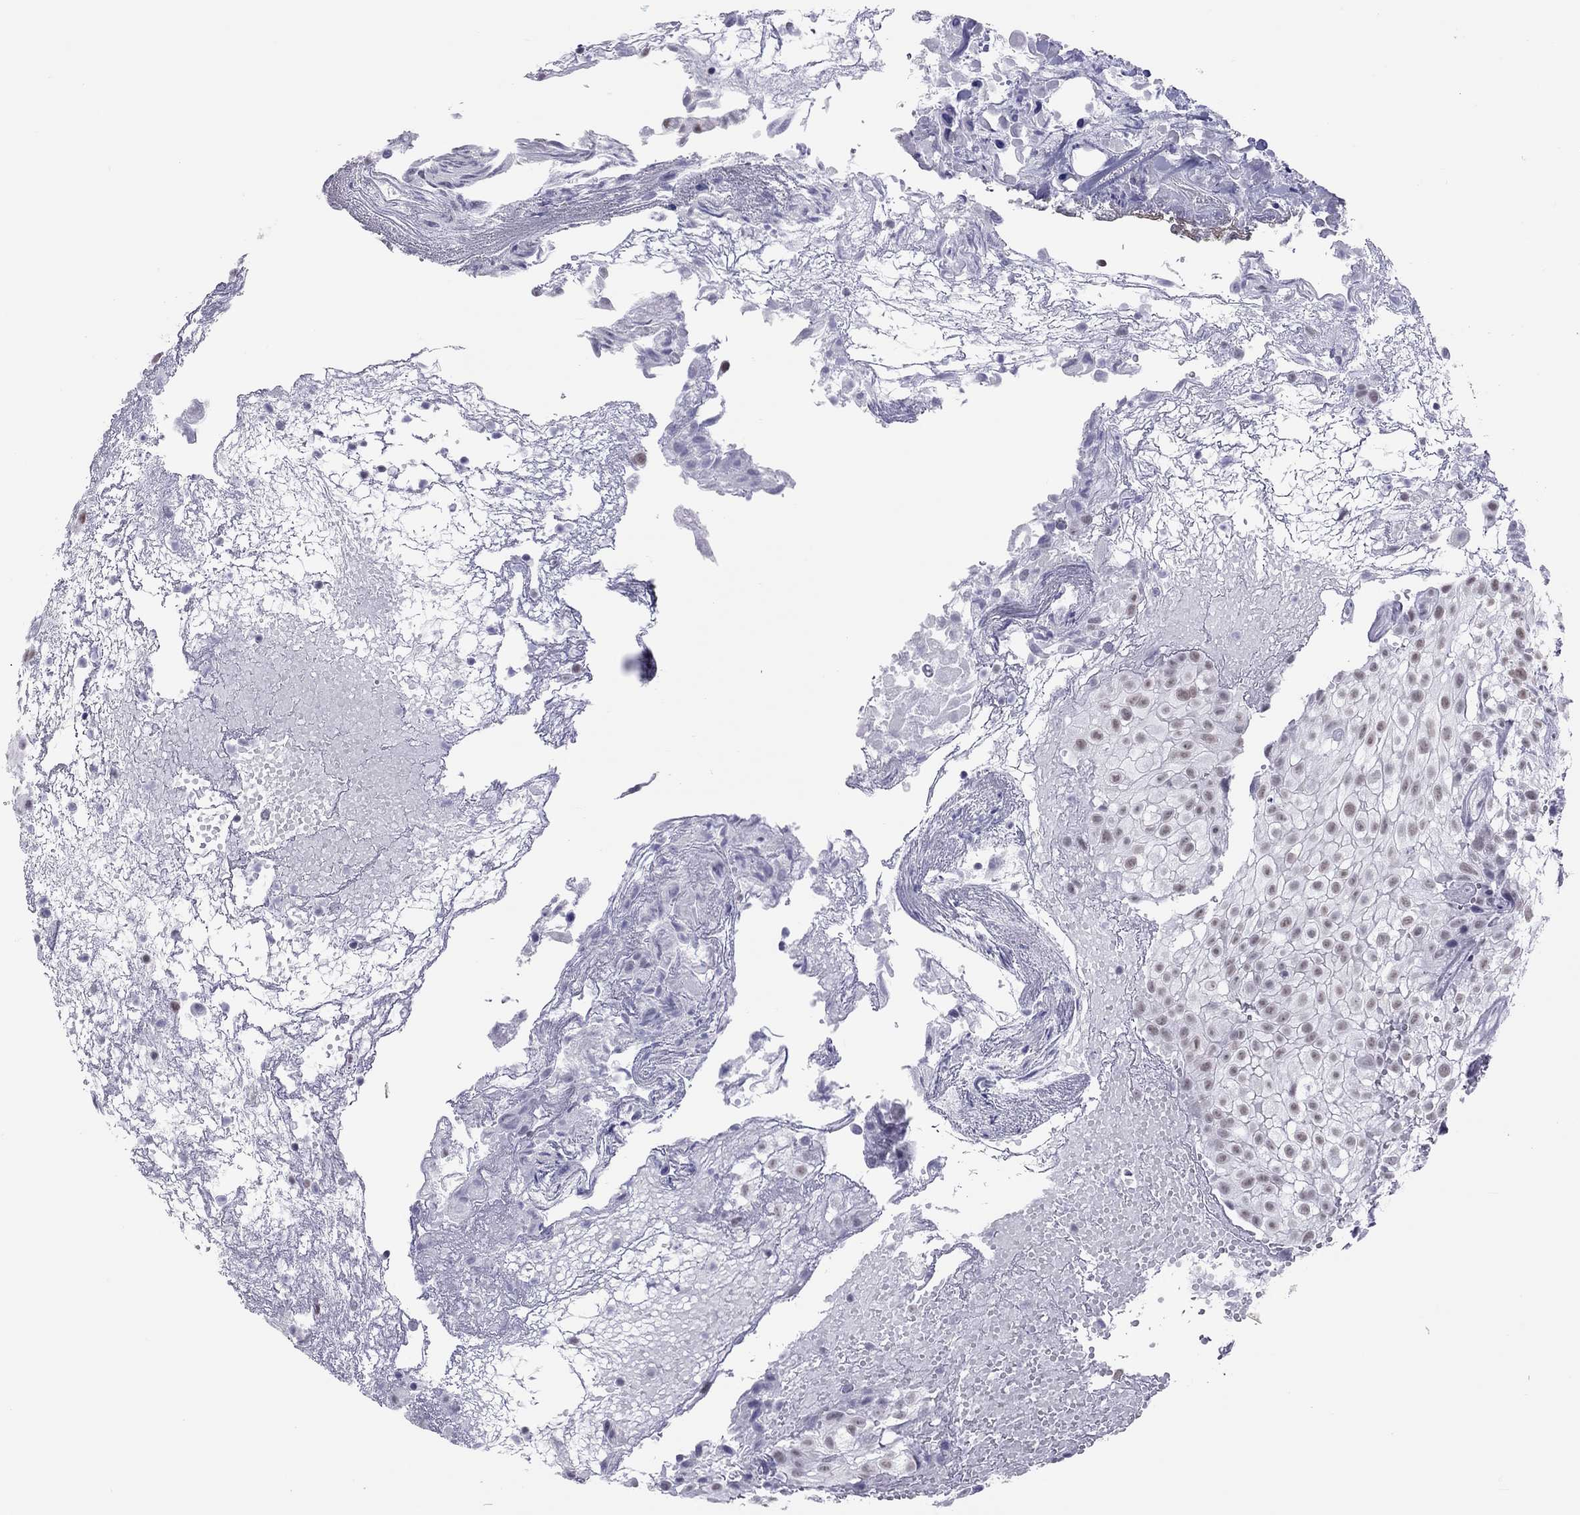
{"staining": {"intensity": "weak", "quantity": "25%-75%", "location": "nuclear"}, "tissue": "urothelial cancer", "cell_type": "Tumor cells", "image_type": "cancer", "snomed": [{"axis": "morphology", "description": "Urothelial carcinoma, High grade"}, {"axis": "topography", "description": "Urinary bladder"}], "caption": "A histopathology image of human urothelial cancer stained for a protein displays weak nuclear brown staining in tumor cells.", "gene": "JHY", "patient": {"sex": "male", "age": 56}}